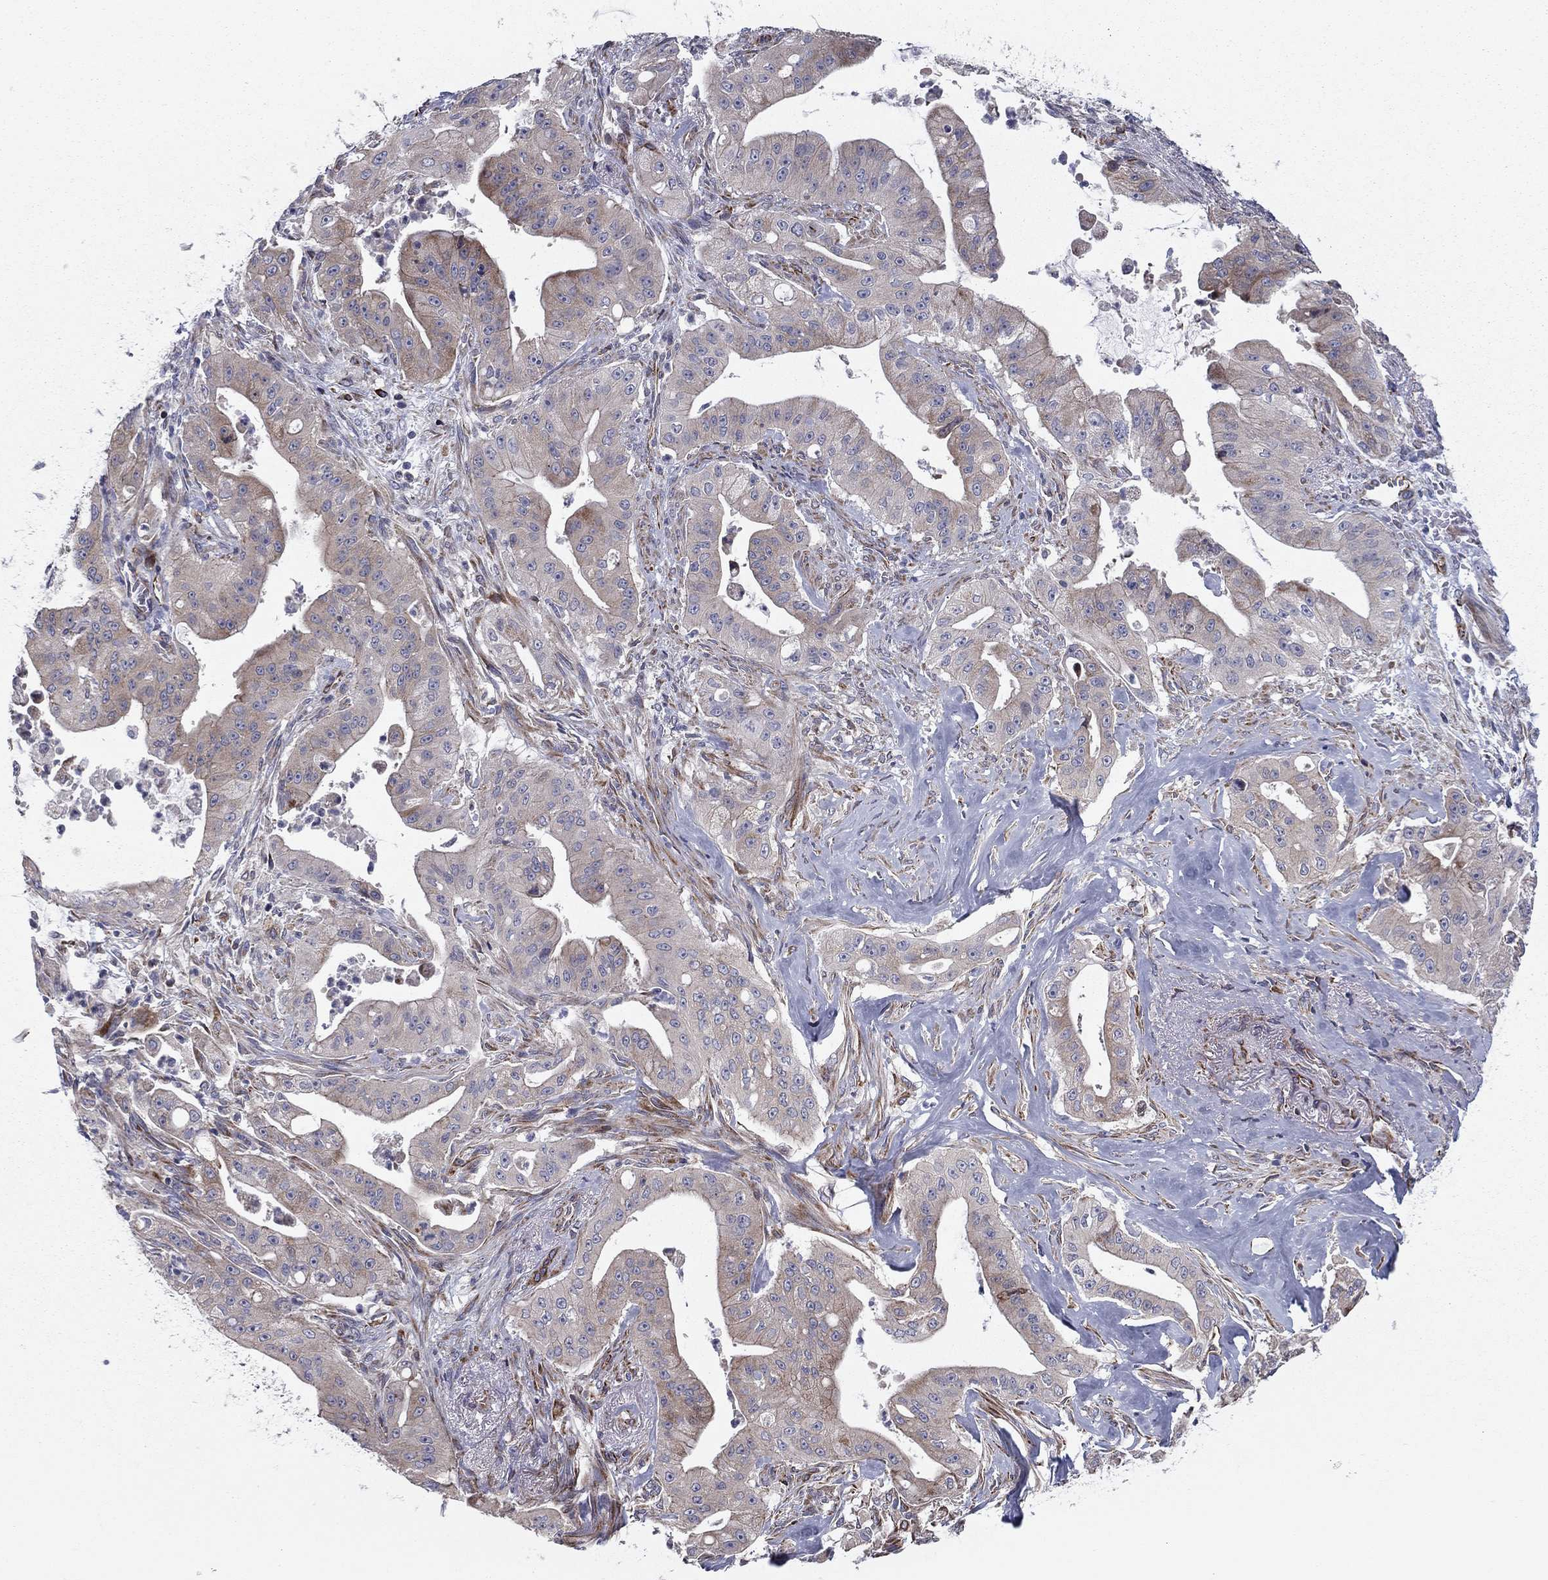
{"staining": {"intensity": "weak", "quantity": "<25%", "location": "cytoplasmic/membranous"}, "tissue": "pancreatic cancer", "cell_type": "Tumor cells", "image_type": "cancer", "snomed": [{"axis": "morphology", "description": "Normal tissue, NOS"}, {"axis": "morphology", "description": "Inflammation, NOS"}, {"axis": "morphology", "description": "Adenocarcinoma, NOS"}, {"axis": "topography", "description": "Pancreas"}], "caption": "The image demonstrates no significant expression in tumor cells of adenocarcinoma (pancreatic).", "gene": "CLSTN1", "patient": {"sex": "male", "age": 57}}